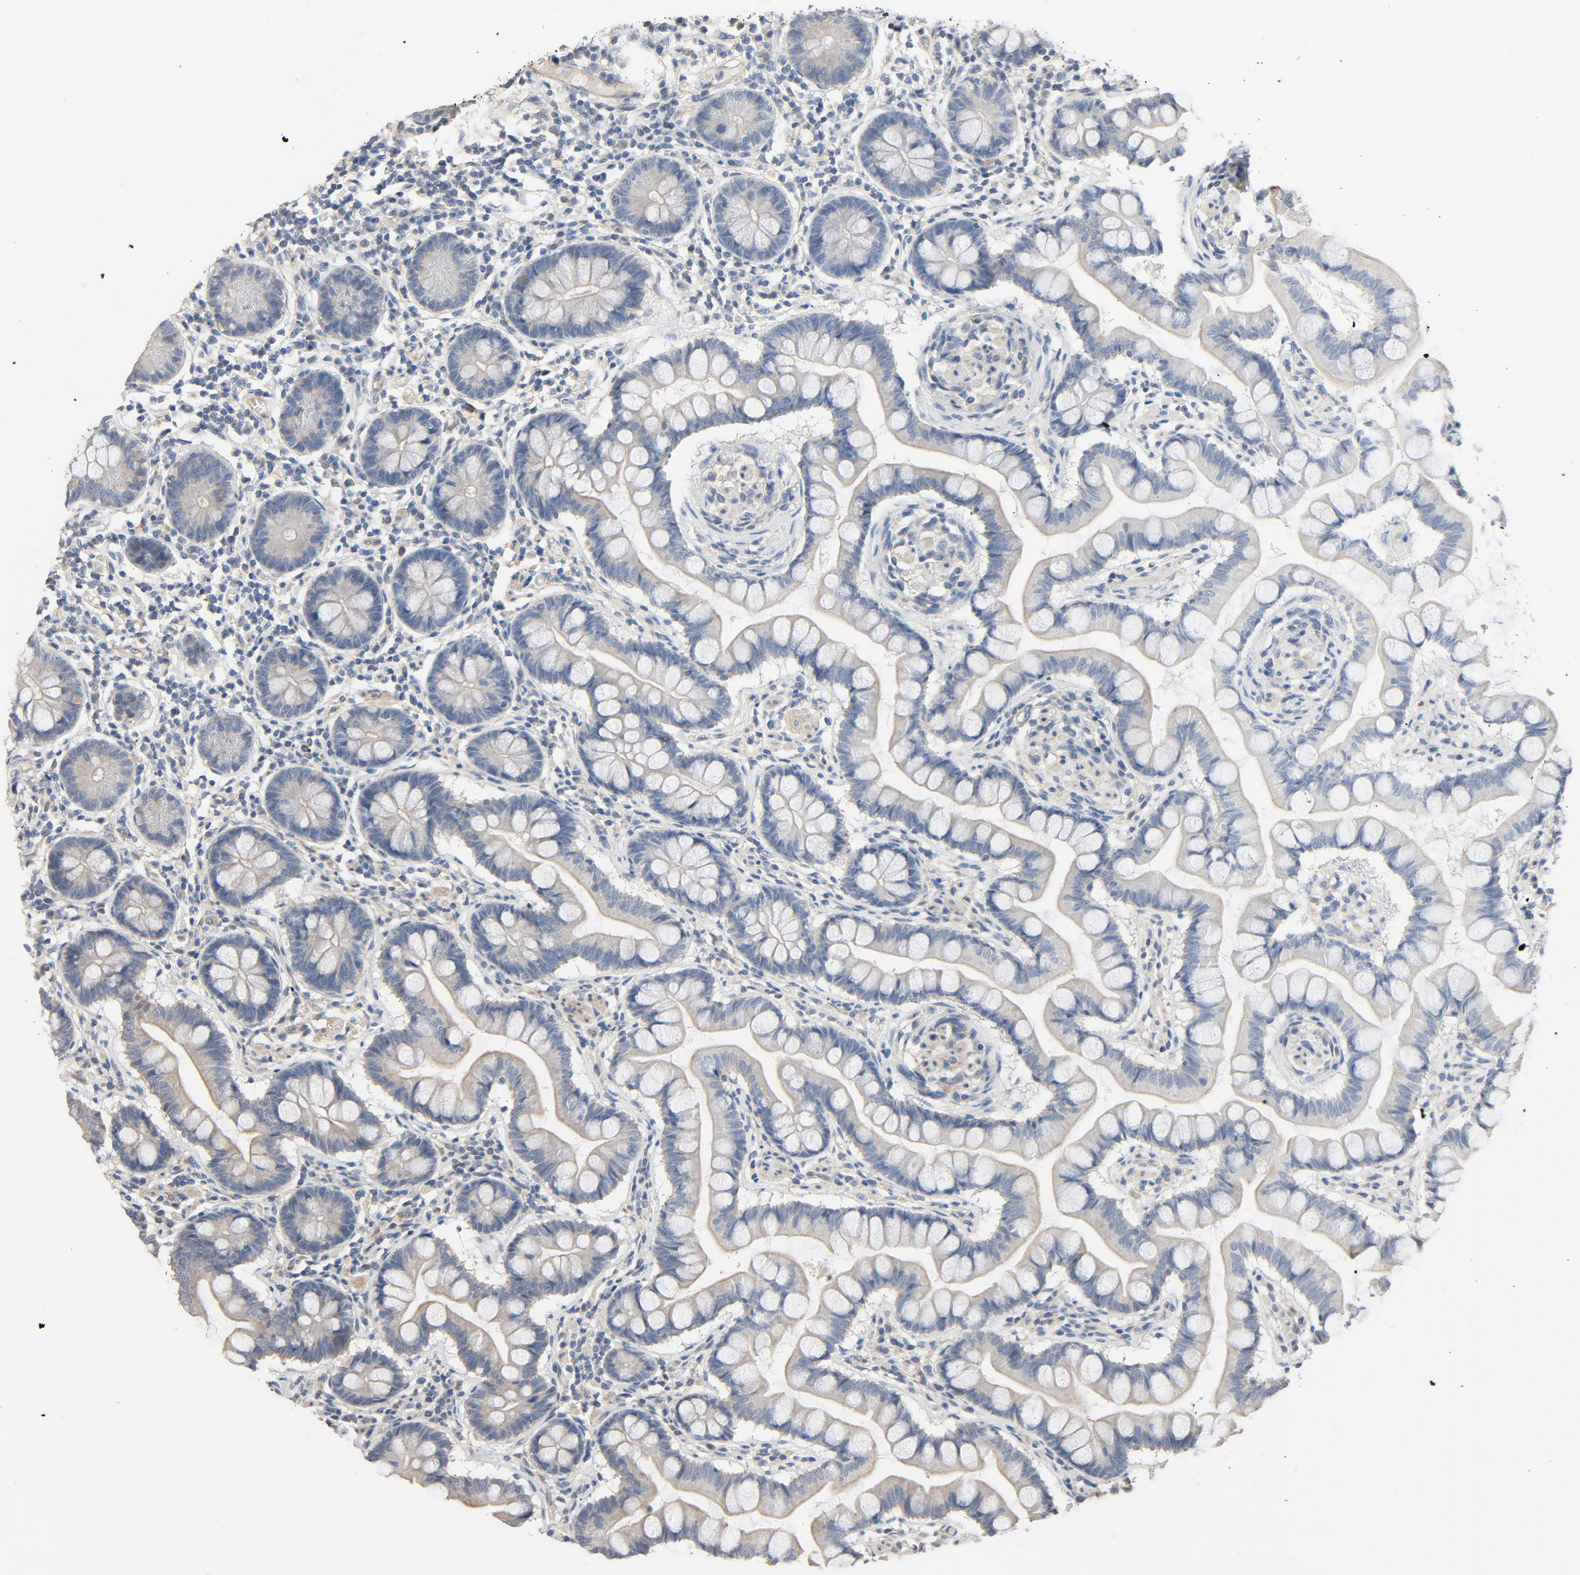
{"staining": {"intensity": "moderate", "quantity": "25%-75%", "location": "cytoplasmic/membranous"}, "tissue": "small intestine", "cell_type": "Glandular cells", "image_type": "normal", "snomed": [{"axis": "morphology", "description": "Normal tissue, NOS"}, {"axis": "topography", "description": "Small intestine"}], "caption": "Immunohistochemical staining of normal small intestine exhibits medium levels of moderate cytoplasmic/membranous staining in approximately 25%-75% of glandular cells.", "gene": "TRIOBP", "patient": {"sex": "male", "age": 41}}